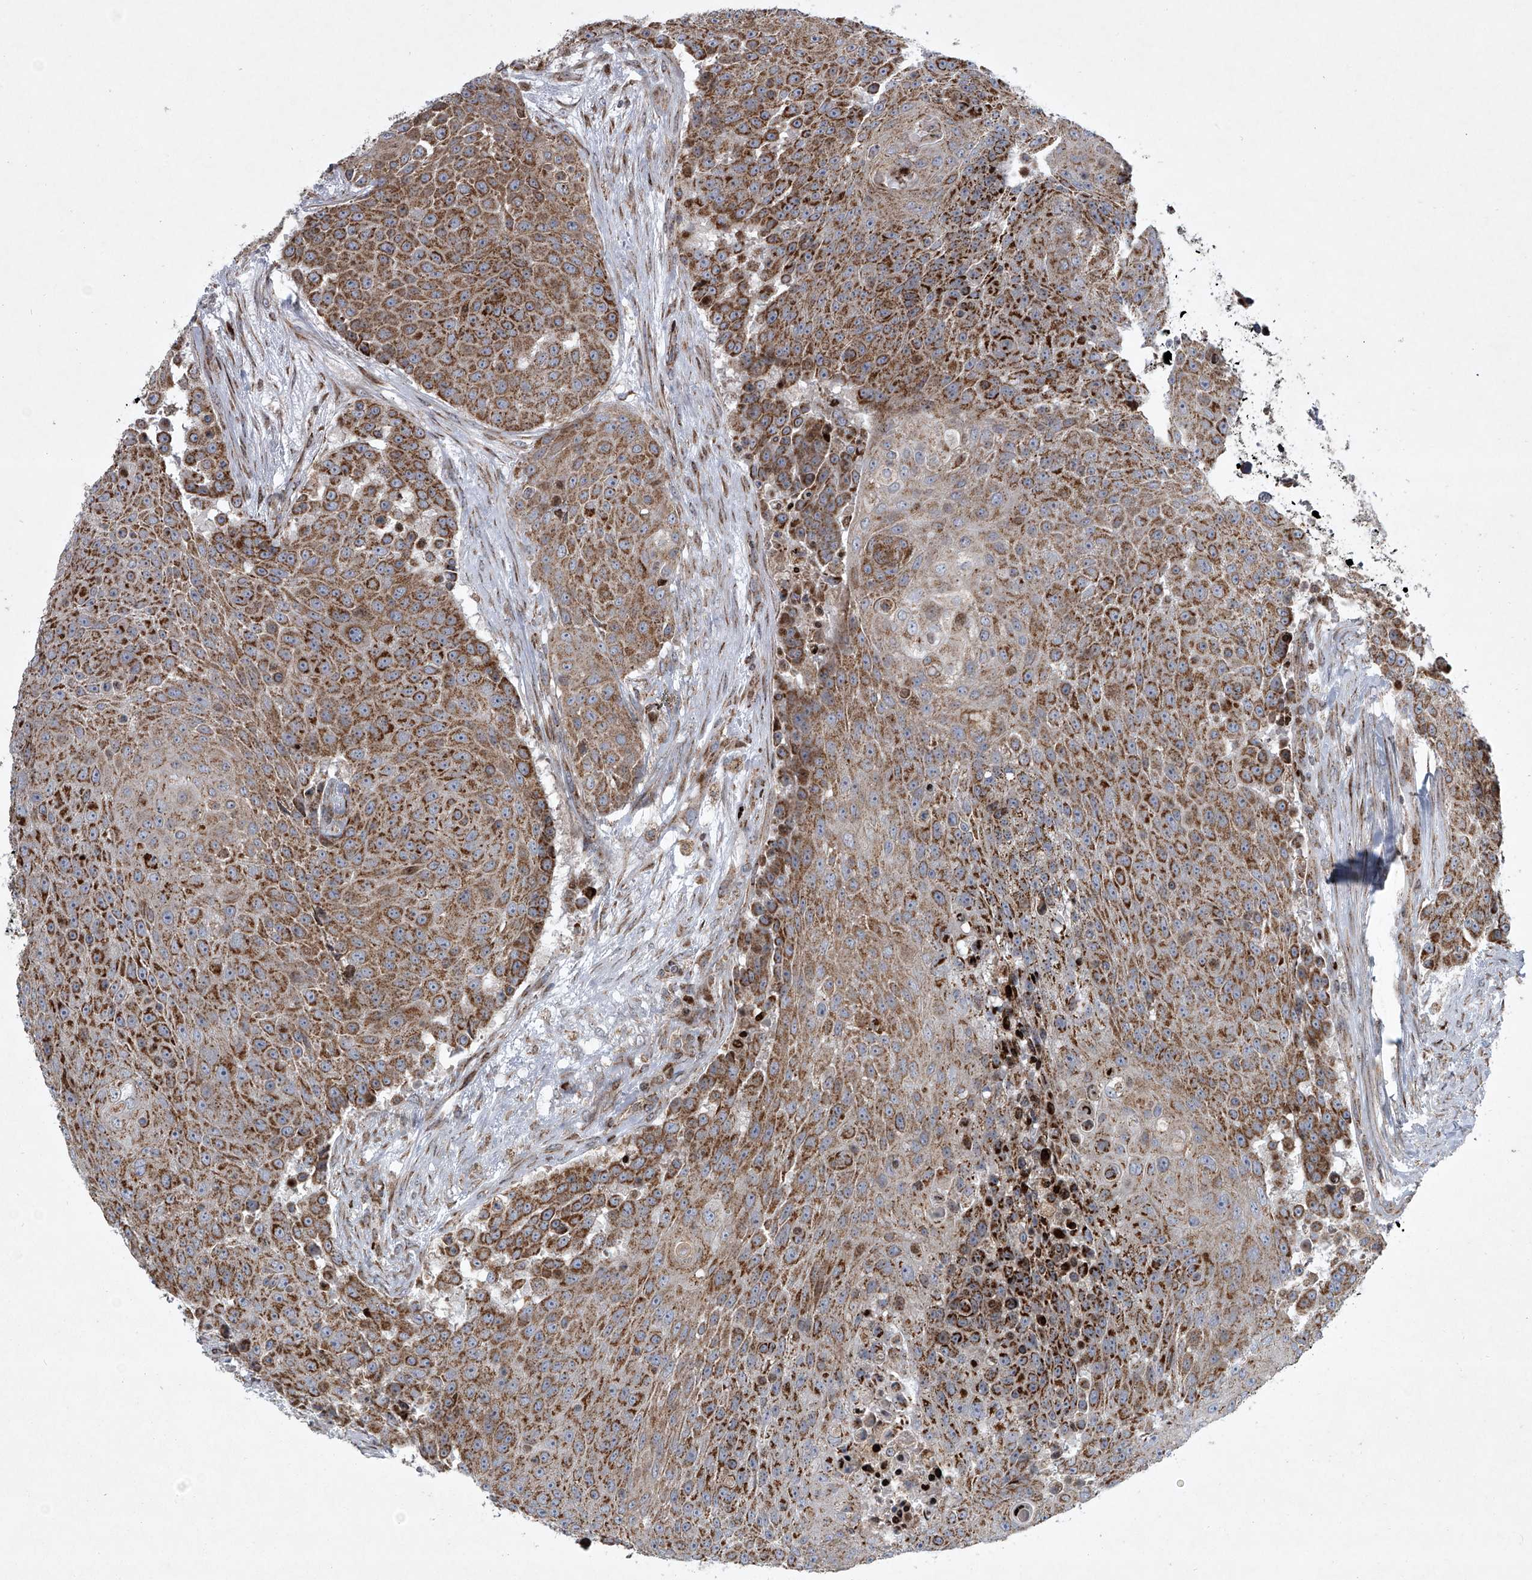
{"staining": {"intensity": "strong", "quantity": ">75%", "location": "cytoplasmic/membranous"}, "tissue": "urothelial cancer", "cell_type": "Tumor cells", "image_type": "cancer", "snomed": [{"axis": "morphology", "description": "Urothelial carcinoma, High grade"}, {"axis": "topography", "description": "Urinary bladder"}], "caption": "An image of urothelial cancer stained for a protein reveals strong cytoplasmic/membranous brown staining in tumor cells. The protein is stained brown, and the nuclei are stained in blue (DAB (3,3'-diaminobenzidine) IHC with brightfield microscopy, high magnification).", "gene": "STRADA", "patient": {"sex": "female", "age": 63}}